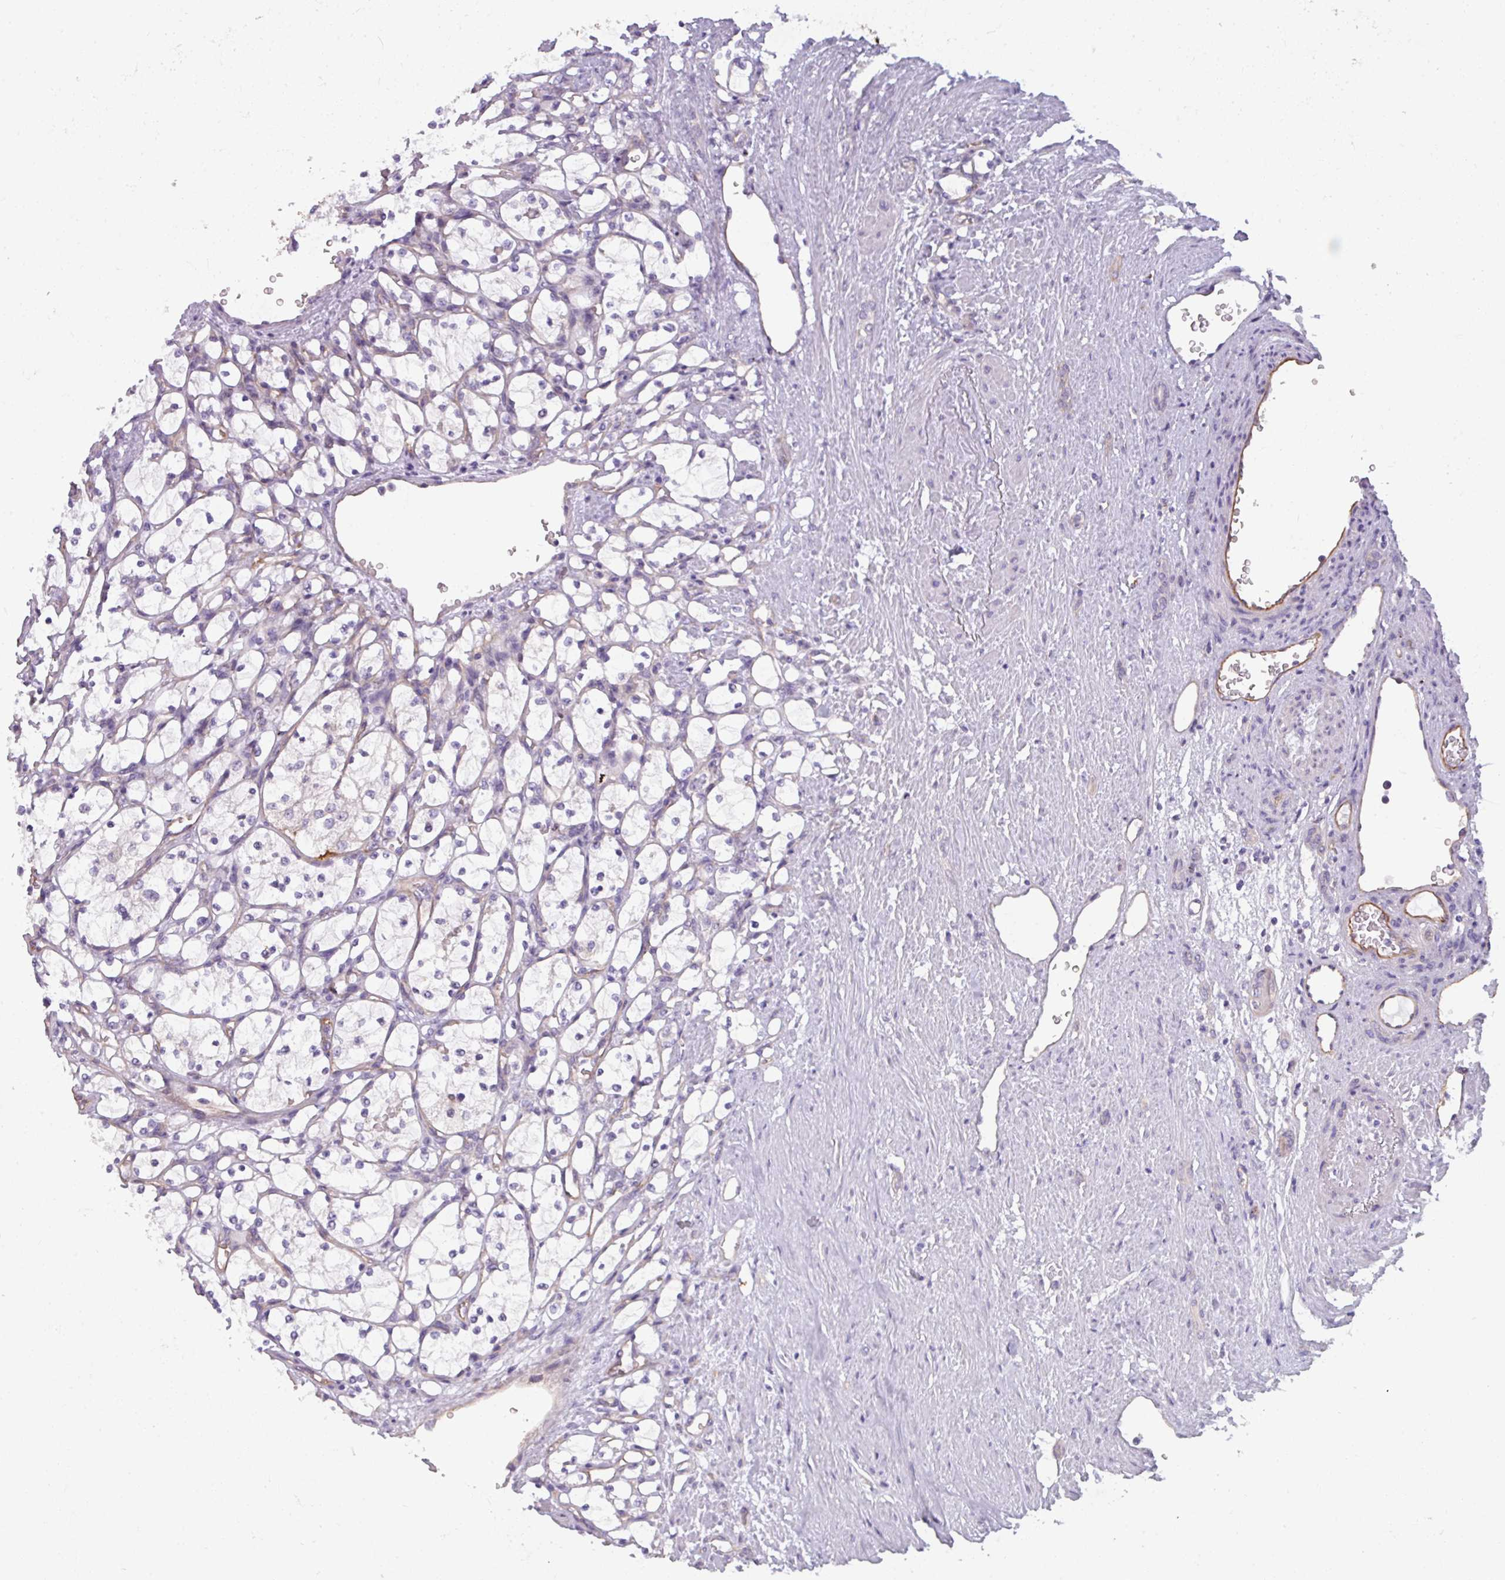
{"staining": {"intensity": "negative", "quantity": "none", "location": "none"}, "tissue": "renal cancer", "cell_type": "Tumor cells", "image_type": "cancer", "snomed": [{"axis": "morphology", "description": "Adenocarcinoma, NOS"}, {"axis": "topography", "description": "Kidney"}], "caption": "Immunohistochemistry histopathology image of human renal cancer (adenocarcinoma) stained for a protein (brown), which exhibits no positivity in tumor cells. The staining is performed using DAB (3,3'-diaminobenzidine) brown chromogen with nuclei counter-stained in using hematoxylin.", "gene": "BUD23", "patient": {"sex": "female", "age": 69}}